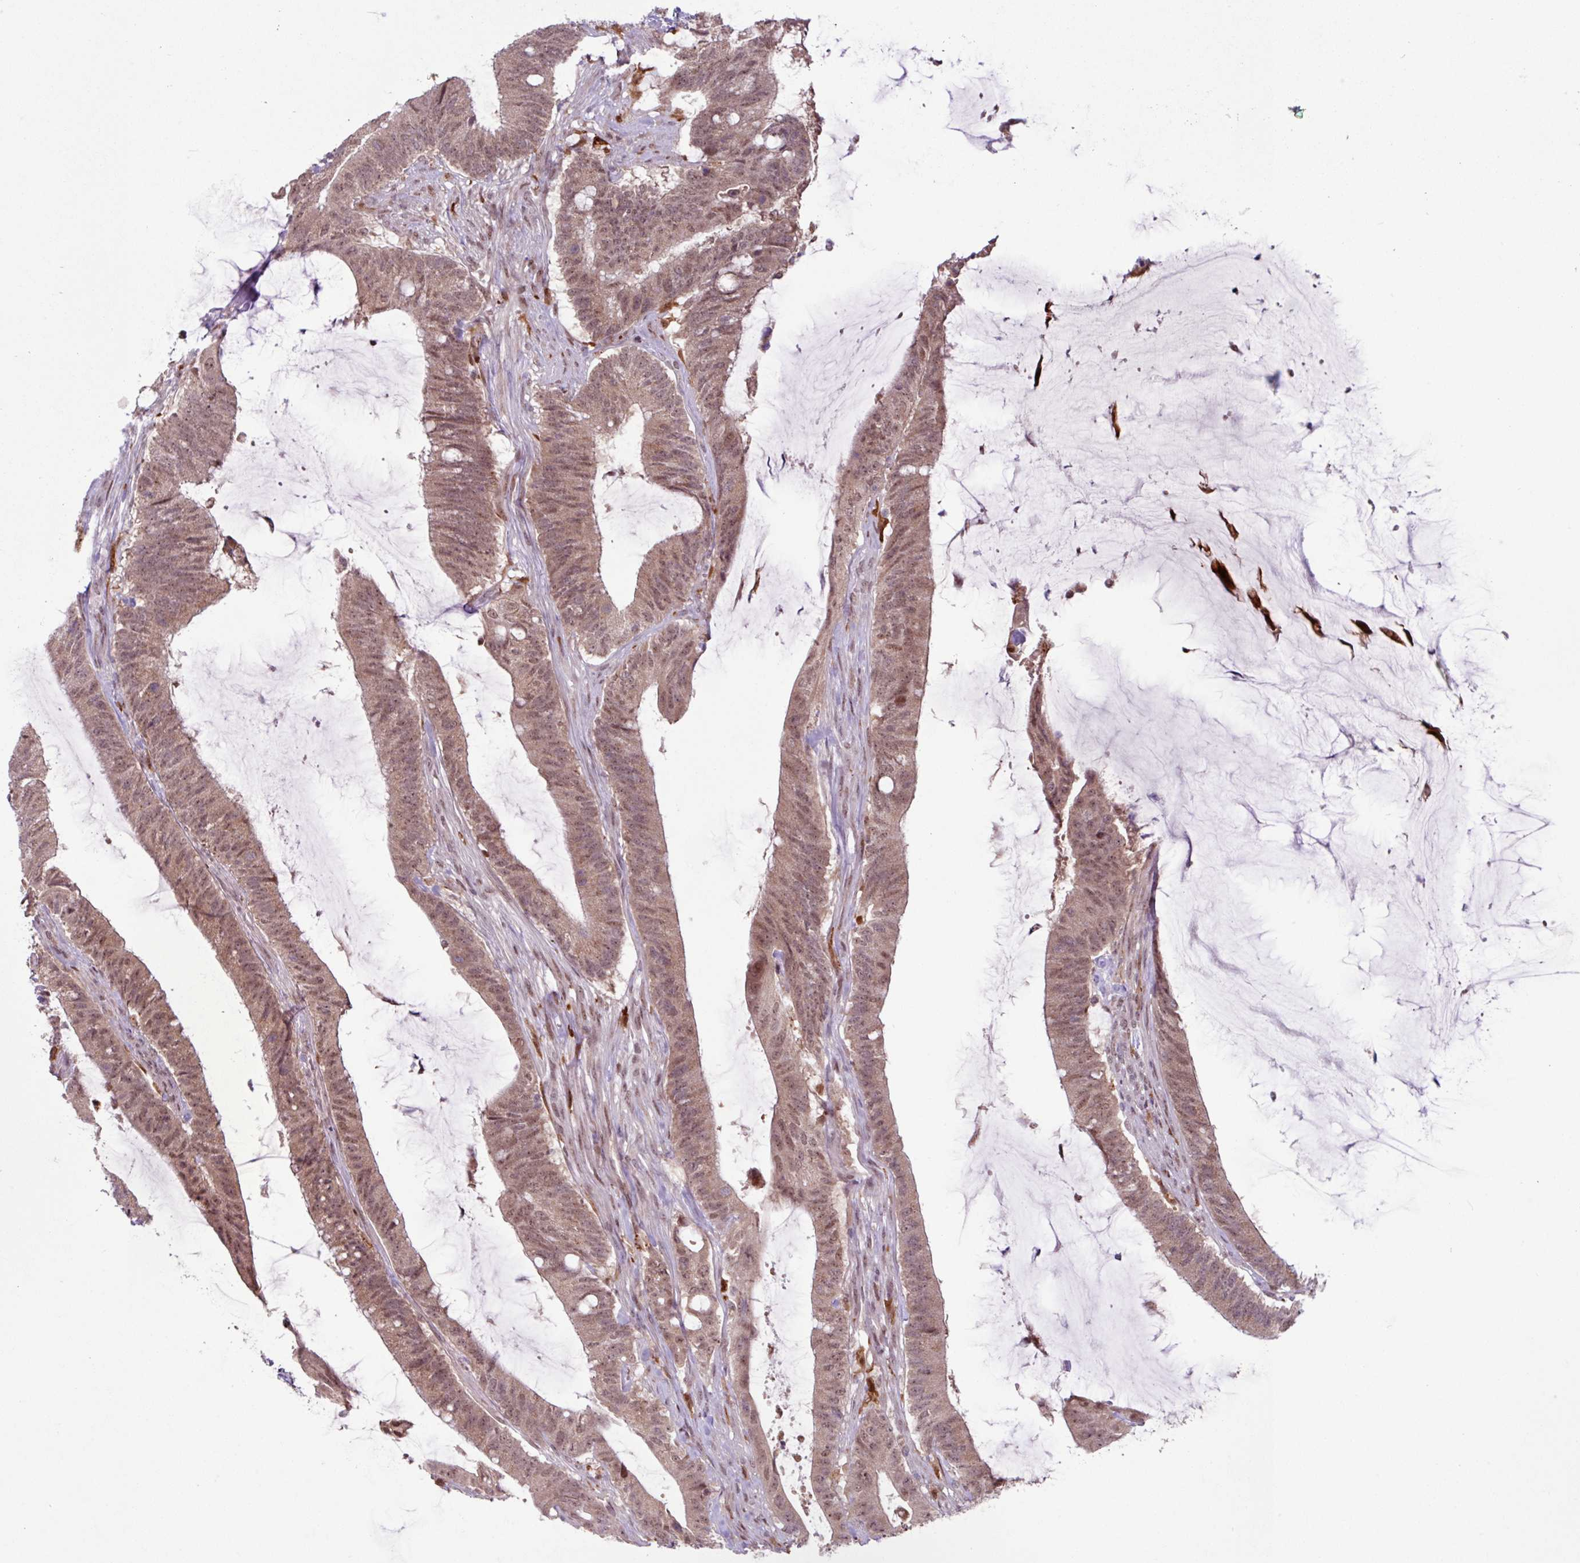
{"staining": {"intensity": "moderate", "quantity": ">75%", "location": "cytoplasmic/membranous,nuclear"}, "tissue": "colorectal cancer", "cell_type": "Tumor cells", "image_type": "cancer", "snomed": [{"axis": "morphology", "description": "Adenocarcinoma, NOS"}, {"axis": "topography", "description": "Colon"}], "caption": "Colorectal cancer stained for a protein demonstrates moderate cytoplasmic/membranous and nuclear positivity in tumor cells.", "gene": "BRD3", "patient": {"sex": "female", "age": 43}}